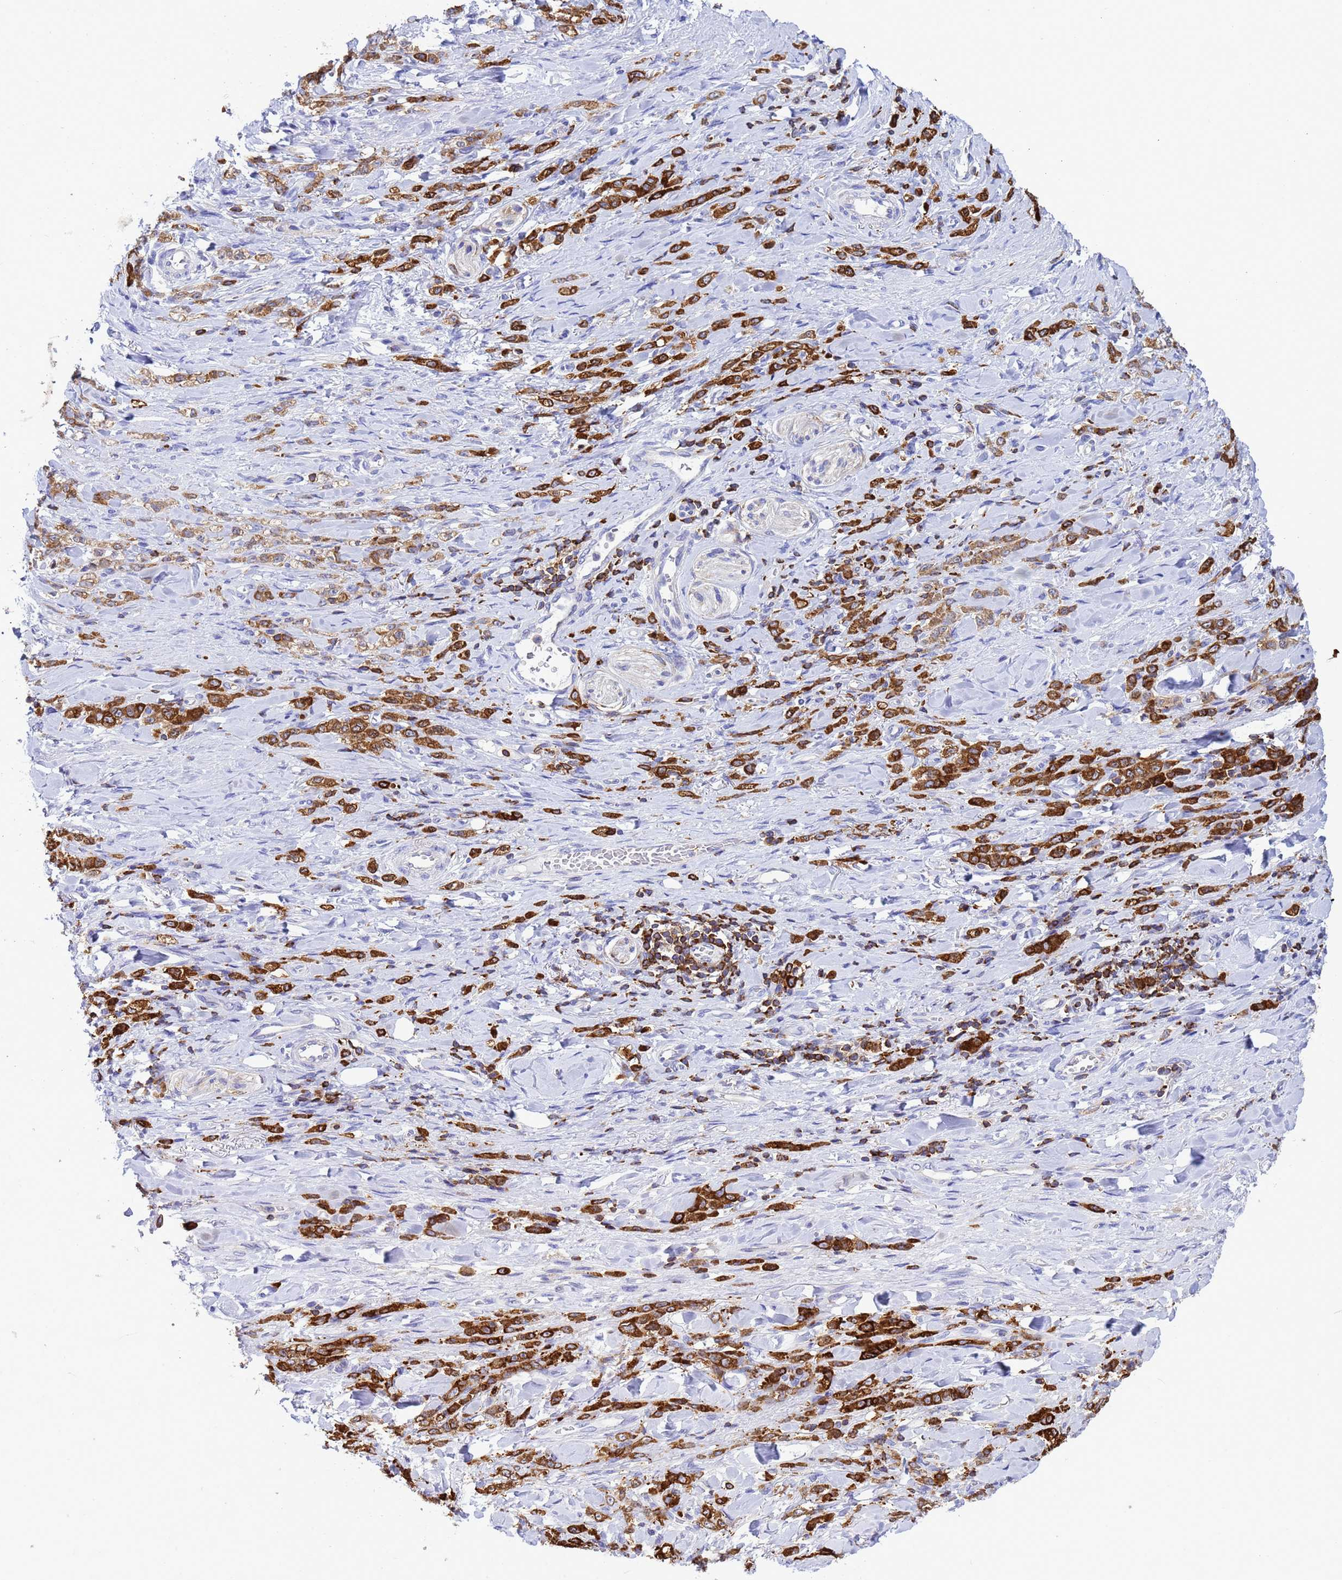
{"staining": {"intensity": "strong", "quantity": ">75%", "location": "cytoplasmic/membranous"}, "tissue": "stomach cancer", "cell_type": "Tumor cells", "image_type": "cancer", "snomed": [{"axis": "morphology", "description": "Normal tissue, NOS"}, {"axis": "morphology", "description": "Adenocarcinoma, NOS"}, {"axis": "topography", "description": "Stomach"}], "caption": "A photomicrograph showing strong cytoplasmic/membranous expression in approximately >75% of tumor cells in stomach adenocarcinoma, as visualized by brown immunohistochemical staining.", "gene": "EZR", "patient": {"sex": "male", "age": 82}}